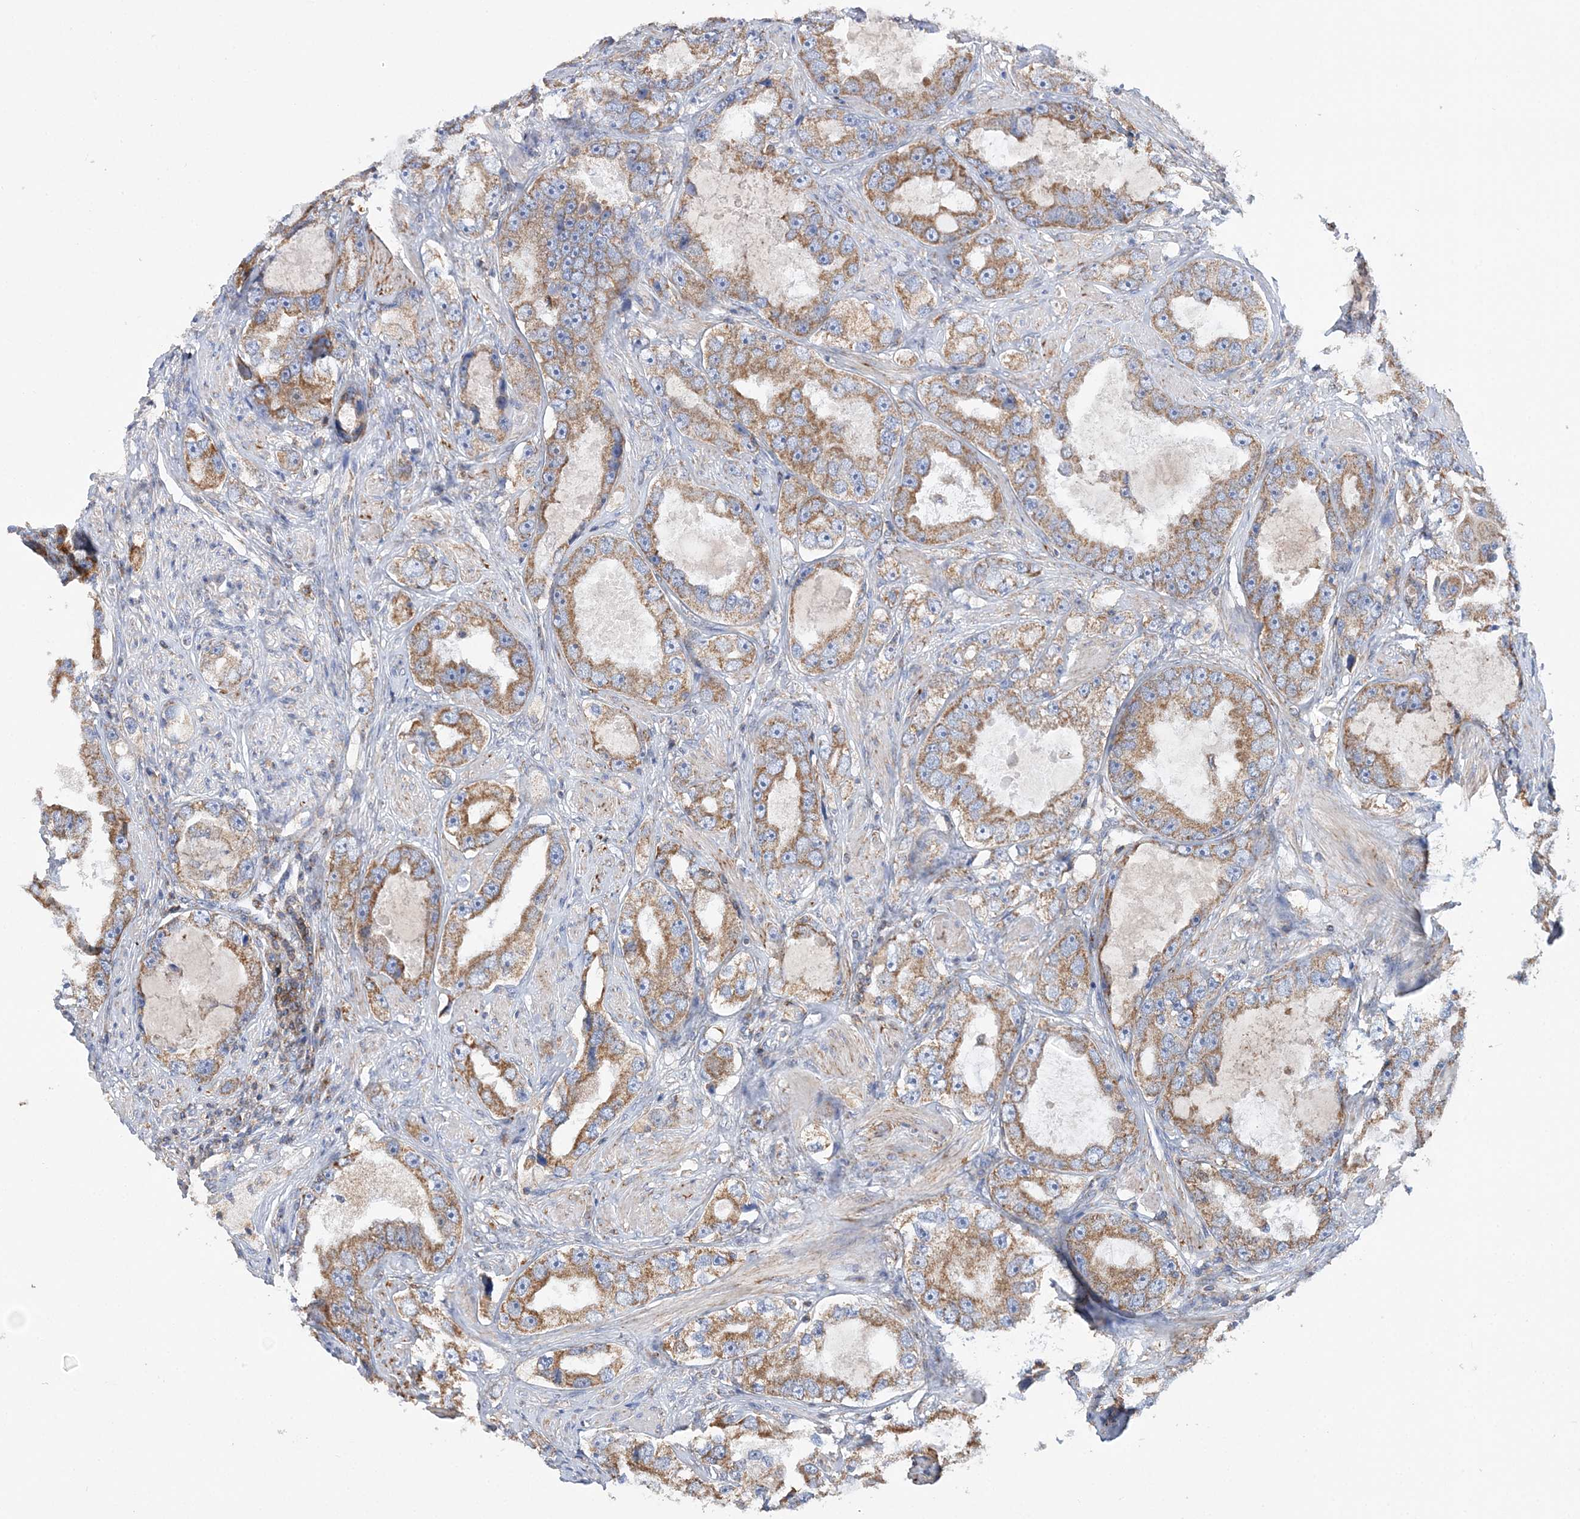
{"staining": {"intensity": "moderate", "quantity": ">75%", "location": "cytoplasmic/membranous"}, "tissue": "prostate cancer", "cell_type": "Tumor cells", "image_type": "cancer", "snomed": [{"axis": "morphology", "description": "Adenocarcinoma, High grade"}, {"axis": "topography", "description": "Prostate"}], "caption": "Immunohistochemistry of prostate high-grade adenocarcinoma shows medium levels of moderate cytoplasmic/membranous staining in about >75% of tumor cells.", "gene": "TTC32", "patient": {"sex": "male", "age": 63}}